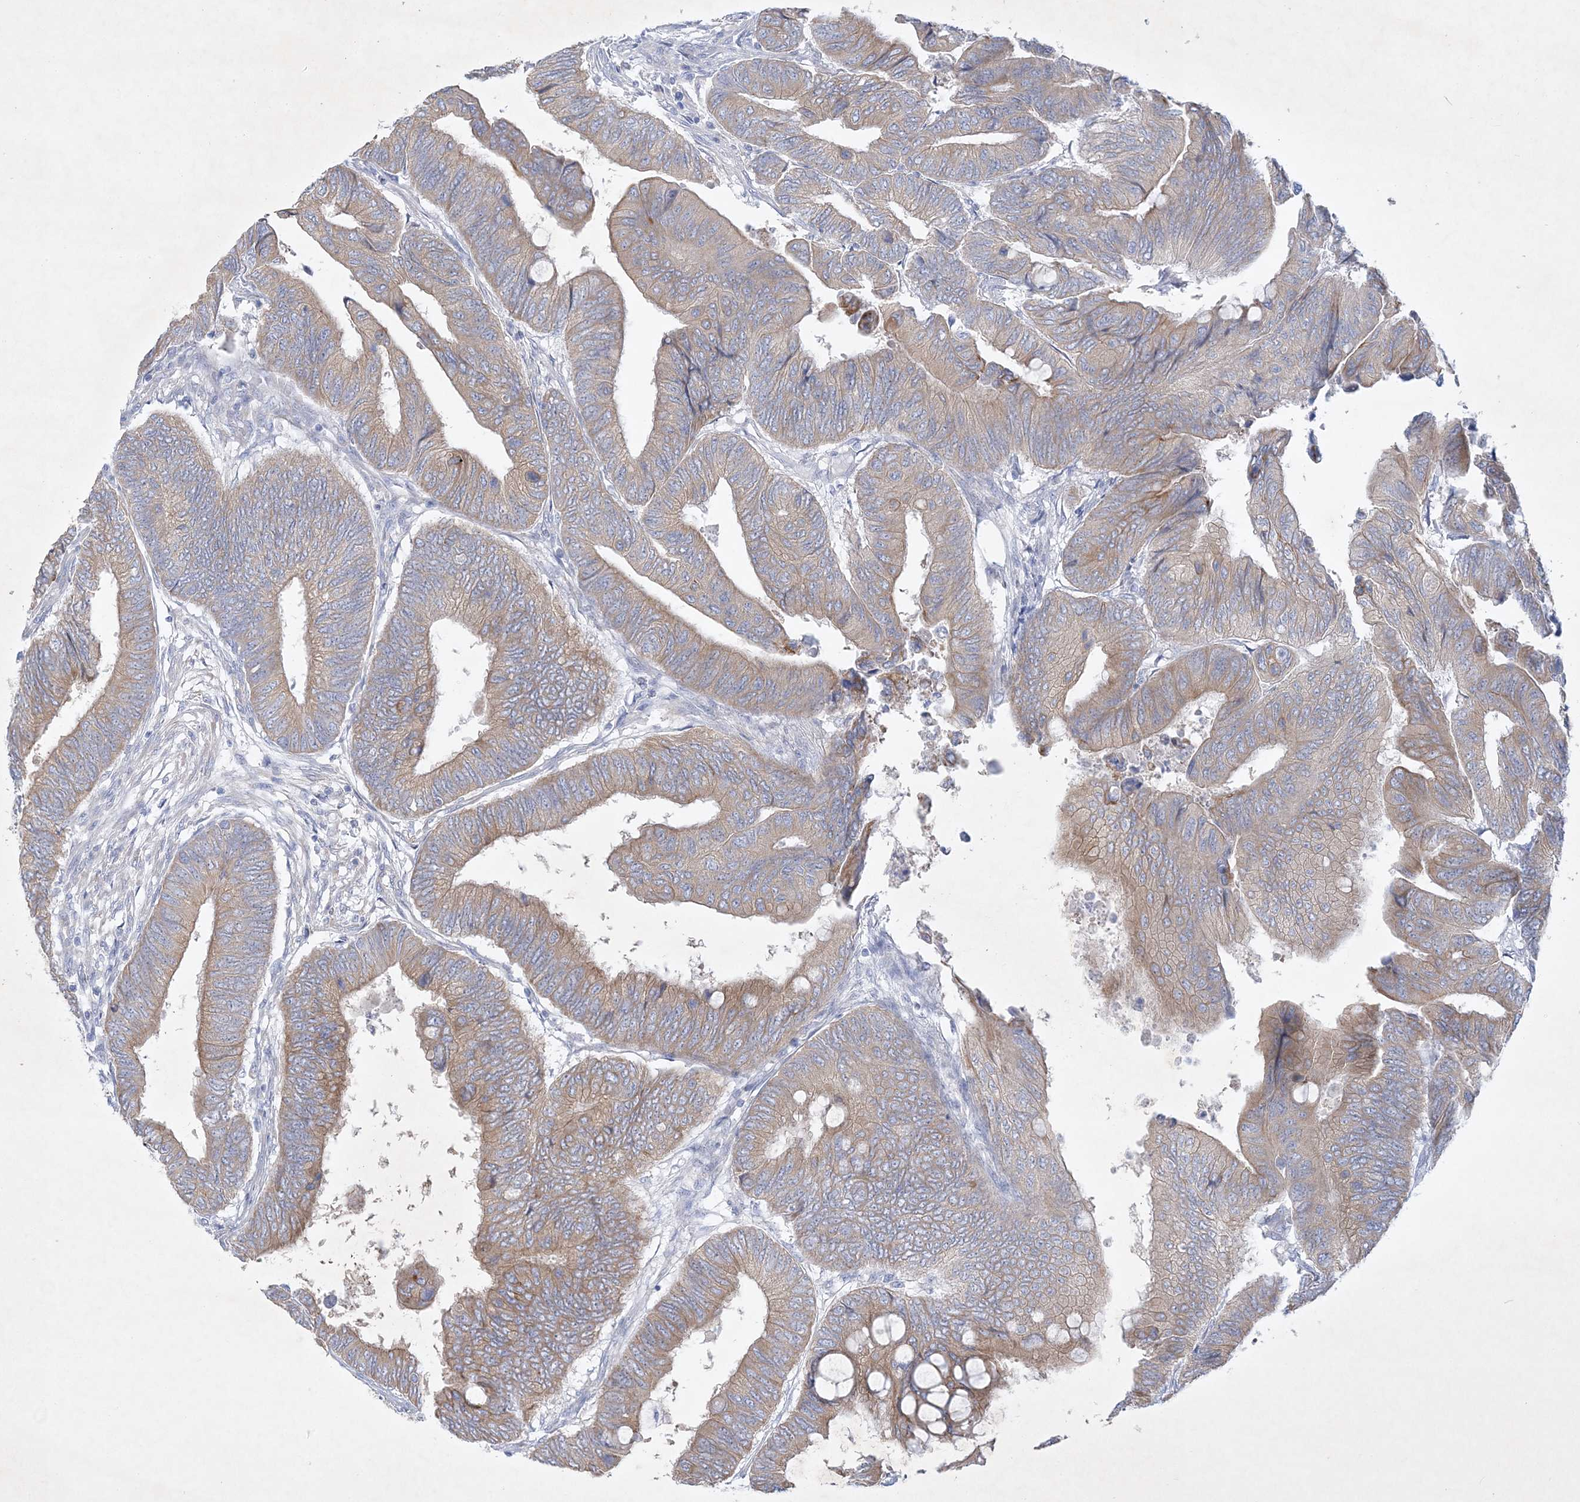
{"staining": {"intensity": "weak", "quantity": ">75%", "location": "cytoplasmic/membranous"}, "tissue": "colorectal cancer", "cell_type": "Tumor cells", "image_type": "cancer", "snomed": [{"axis": "morphology", "description": "Normal tissue, NOS"}, {"axis": "morphology", "description": "Adenocarcinoma, NOS"}, {"axis": "topography", "description": "Rectum"}, {"axis": "topography", "description": "Peripheral nerve tissue"}], "caption": "Protein expression analysis of human adenocarcinoma (colorectal) reveals weak cytoplasmic/membranous staining in about >75% of tumor cells. (Stains: DAB in brown, nuclei in blue, Microscopy: brightfield microscopy at high magnification).", "gene": "FARSB", "patient": {"sex": "male", "age": 92}}